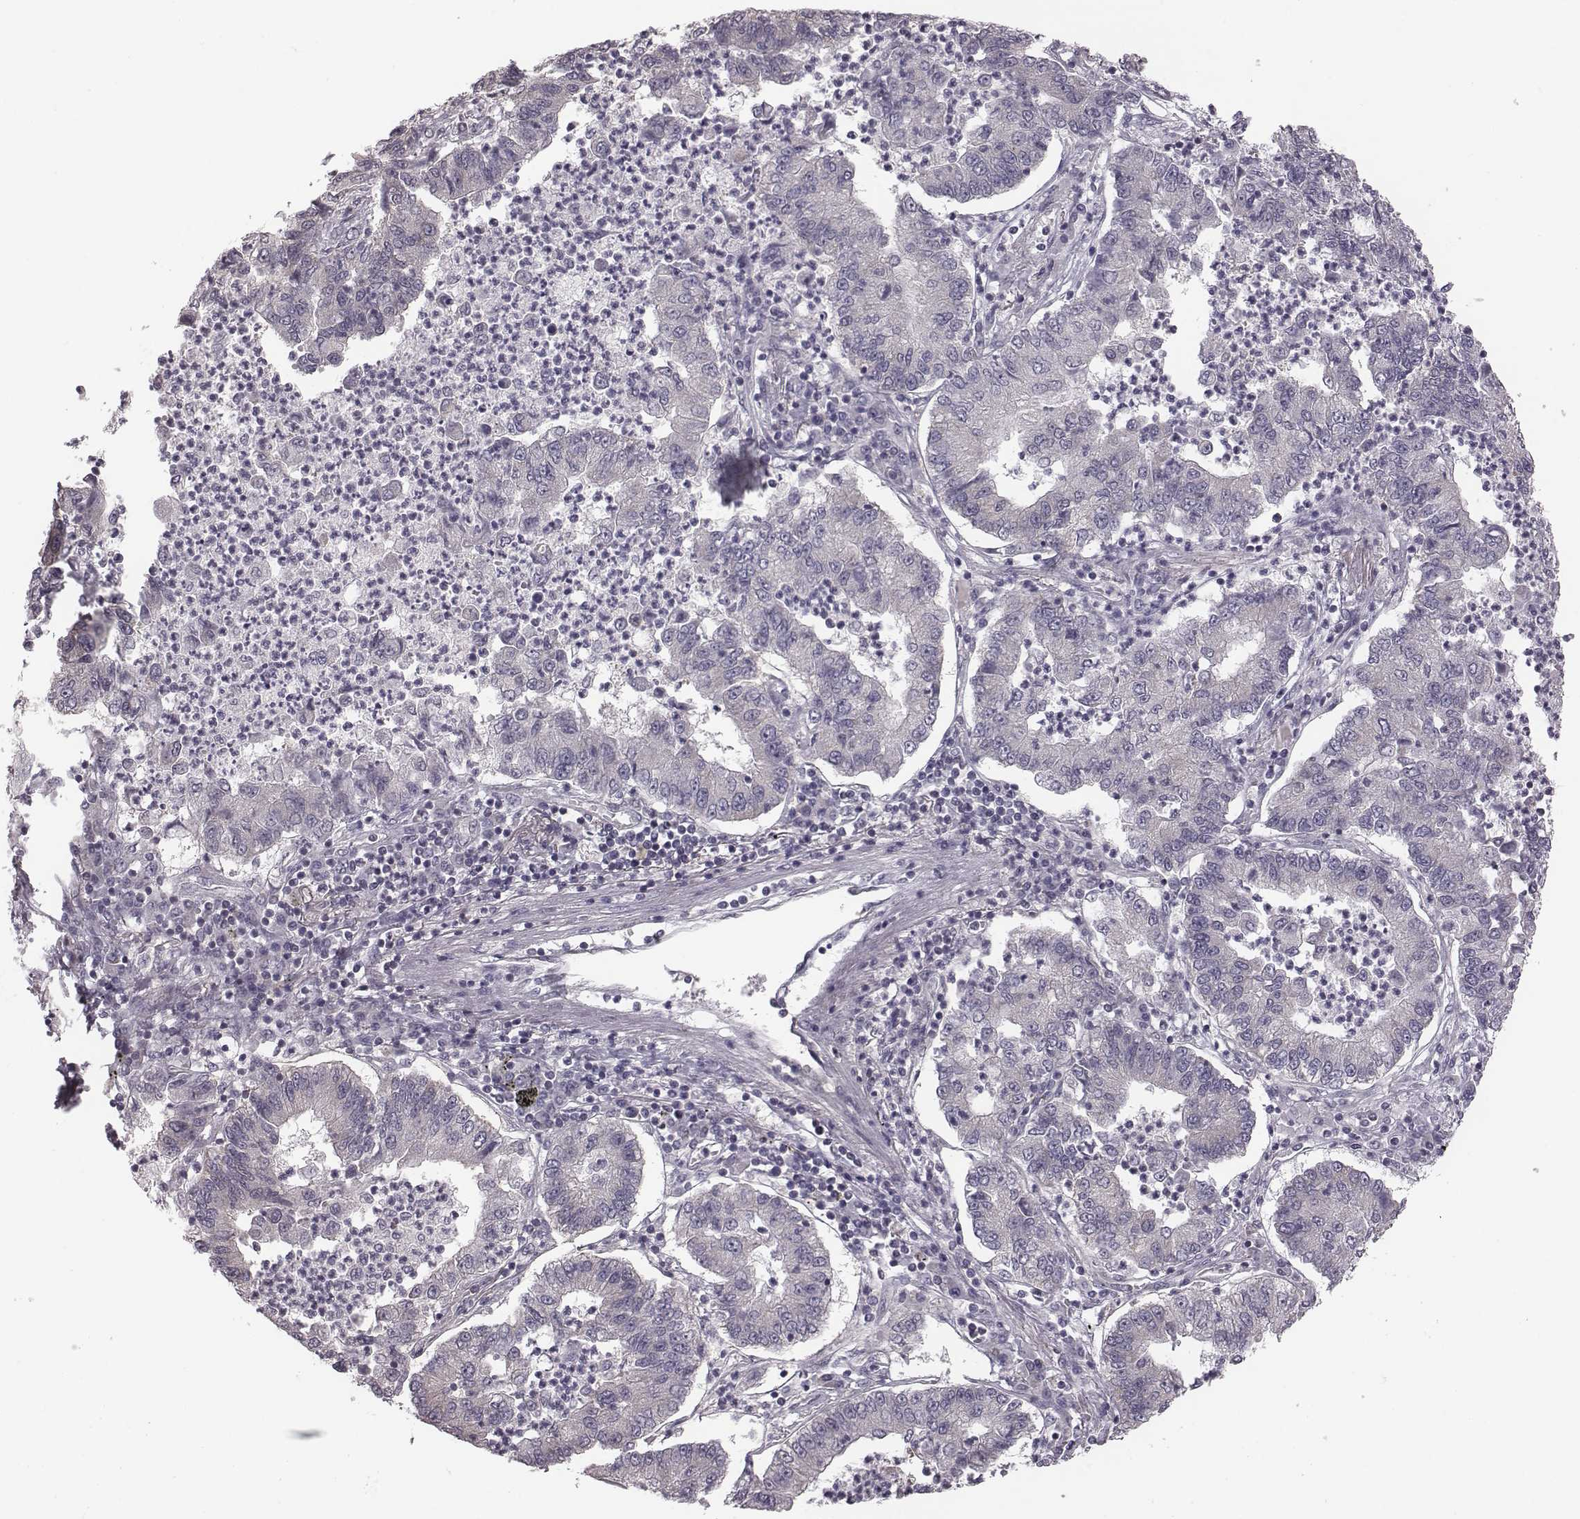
{"staining": {"intensity": "negative", "quantity": "none", "location": "none"}, "tissue": "lung cancer", "cell_type": "Tumor cells", "image_type": "cancer", "snomed": [{"axis": "morphology", "description": "Adenocarcinoma, NOS"}, {"axis": "topography", "description": "Lung"}], "caption": "Immunohistochemistry image of human lung cancer (adenocarcinoma) stained for a protein (brown), which displays no staining in tumor cells. (Brightfield microscopy of DAB (3,3'-diaminobenzidine) IHC at high magnification).", "gene": "BICDL1", "patient": {"sex": "female", "age": 57}}